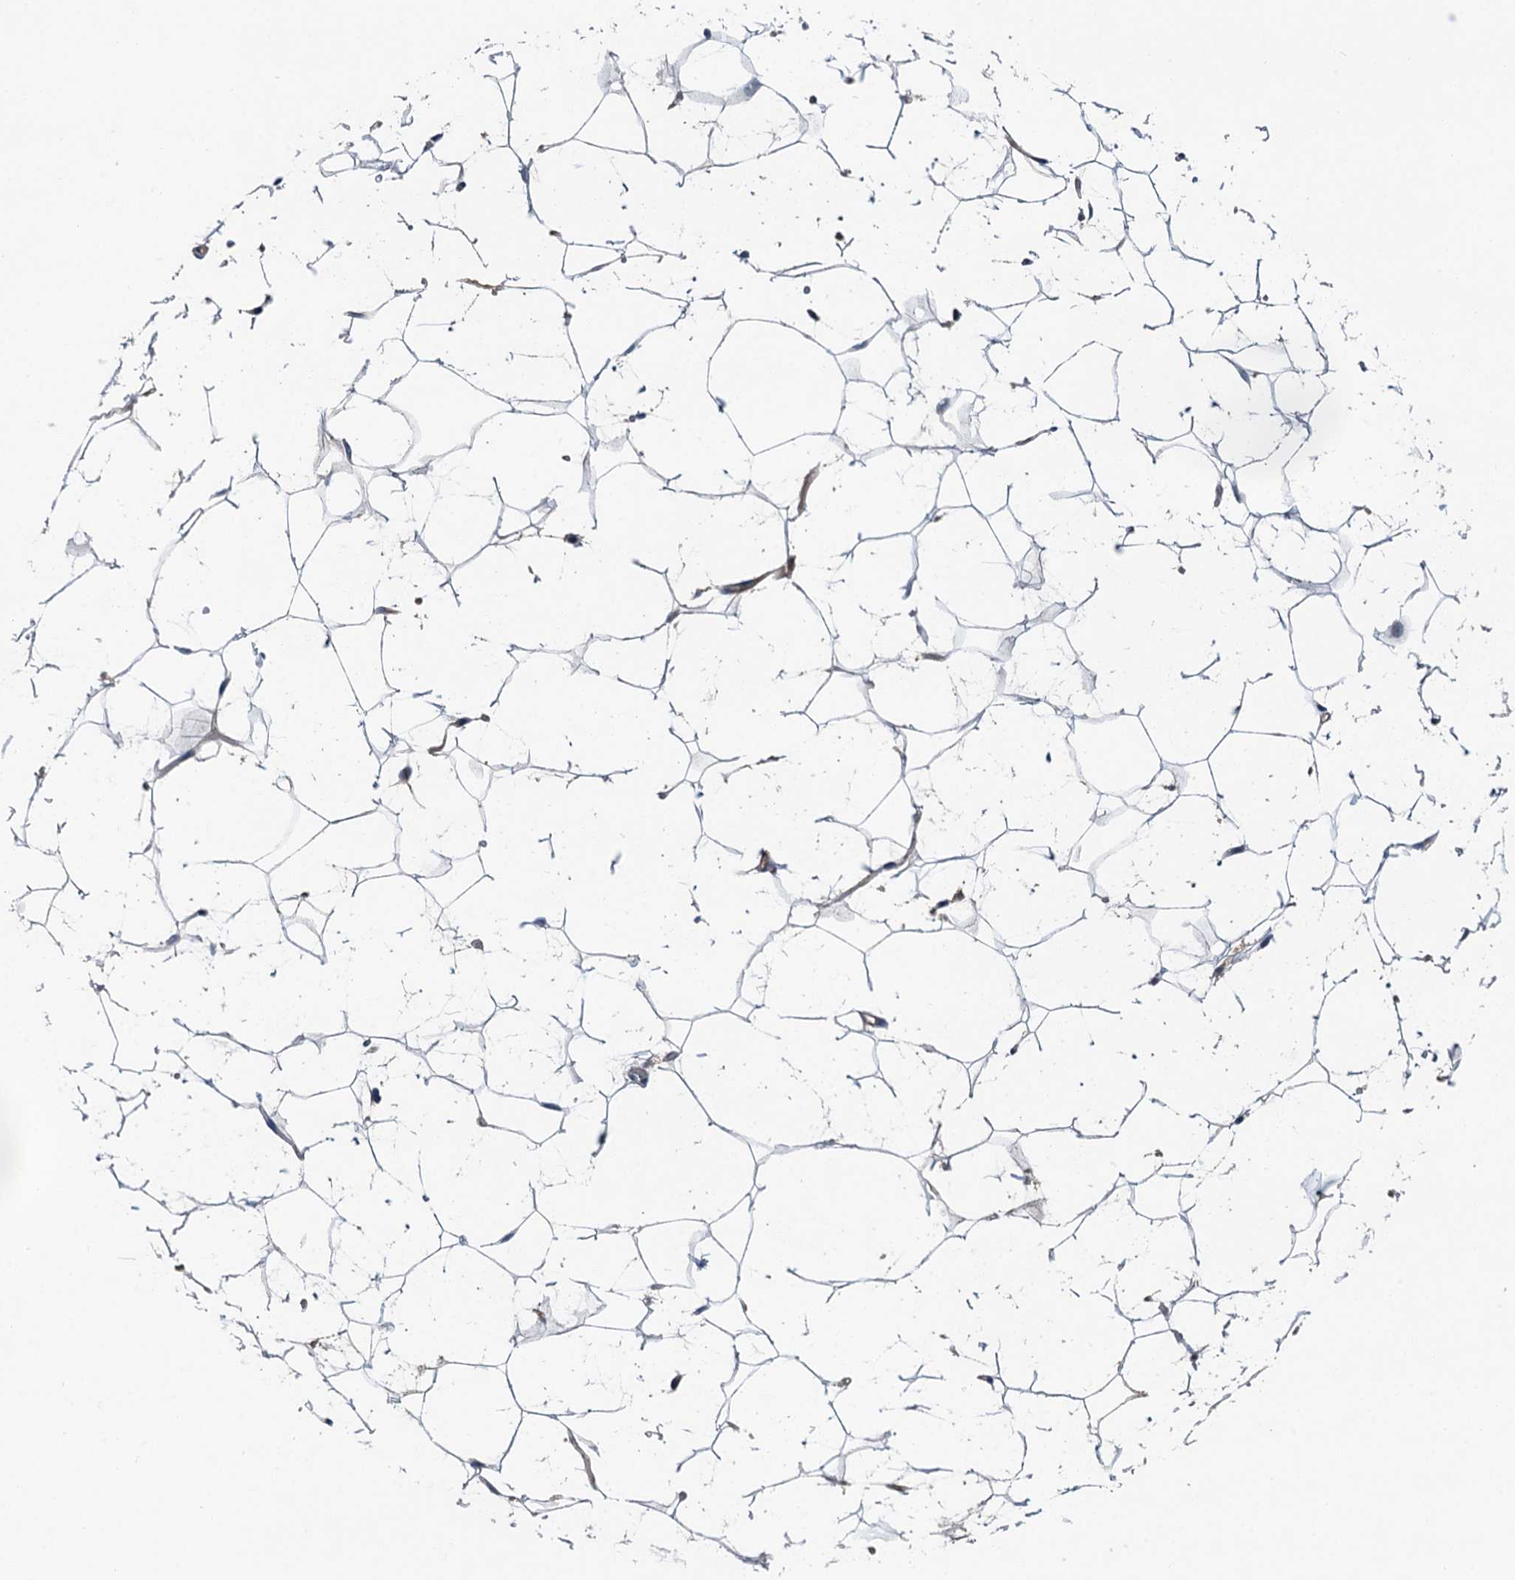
{"staining": {"intensity": "negative", "quantity": "none", "location": "none"}, "tissue": "adipose tissue", "cell_type": "Adipocytes", "image_type": "normal", "snomed": [{"axis": "morphology", "description": "Normal tissue, NOS"}, {"axis": "topography", "description": "Breast"}], "caption": "Benign adipose tissue was stained to show a protein in brown. There is no significant staining in adipocytes.", "gene": "SLC2A10", "patient": {"sex": "female", "age": 26}}